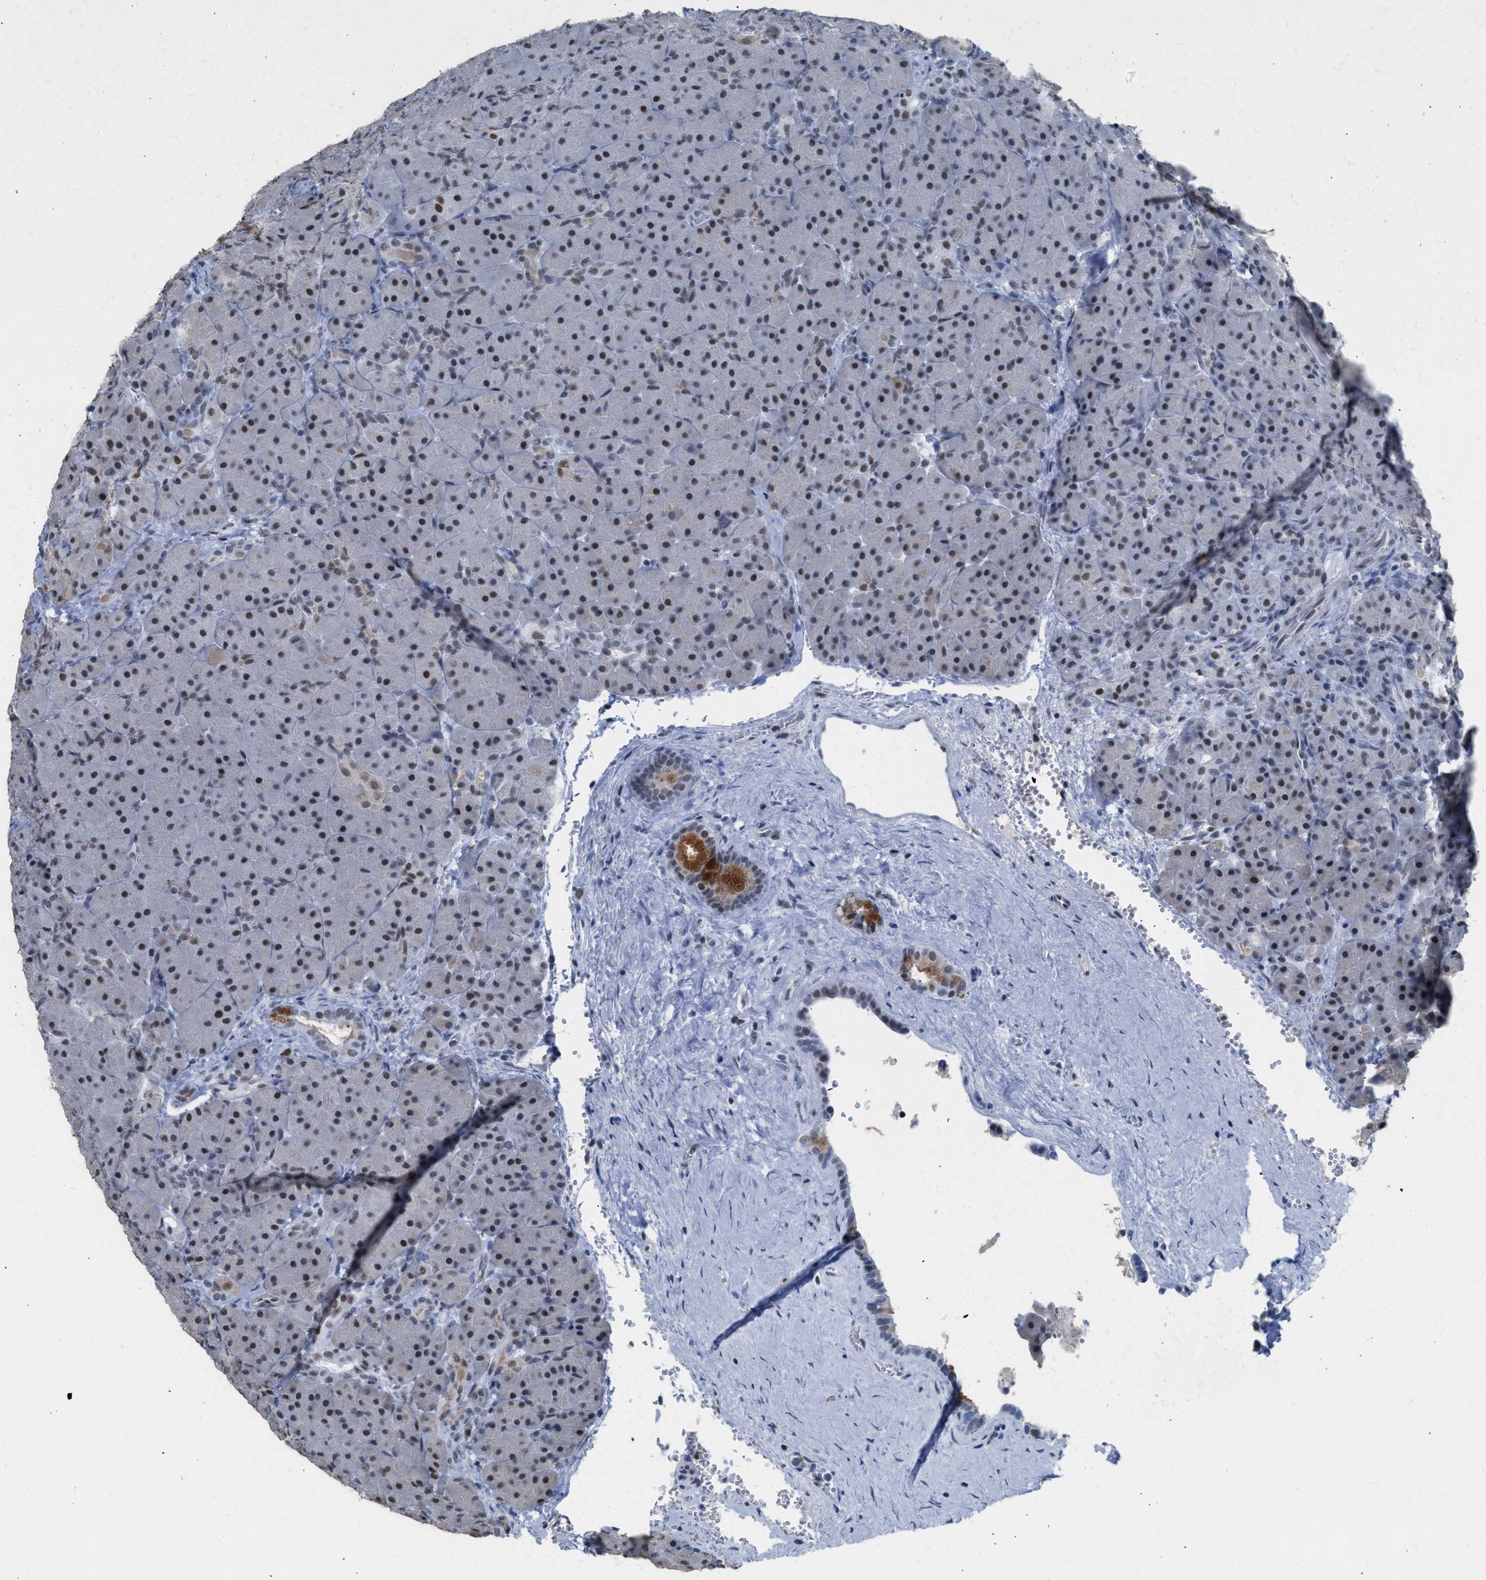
{"staining": {"intensity": "moderate", "quantity": "<25%", "location": "nuclear"}, "tissue": "pancreas", "cell_type": "Exocrine glandular cells", "image_type": "normal", "snomed": [{"axis": "morphology", "description": "Normal tissue, NOS"}, {"axis": "topography", "description": "Pancreas"}], "caption": "Moderate nuclear expression is appreciated in about <25% of exocrine glandular cells in benign pancreas. The protein of interest is shown in brown color, while the nuclei are stained blue.", "gene": "SCAF4", "patient": {"sex": "male", "age": 66}}